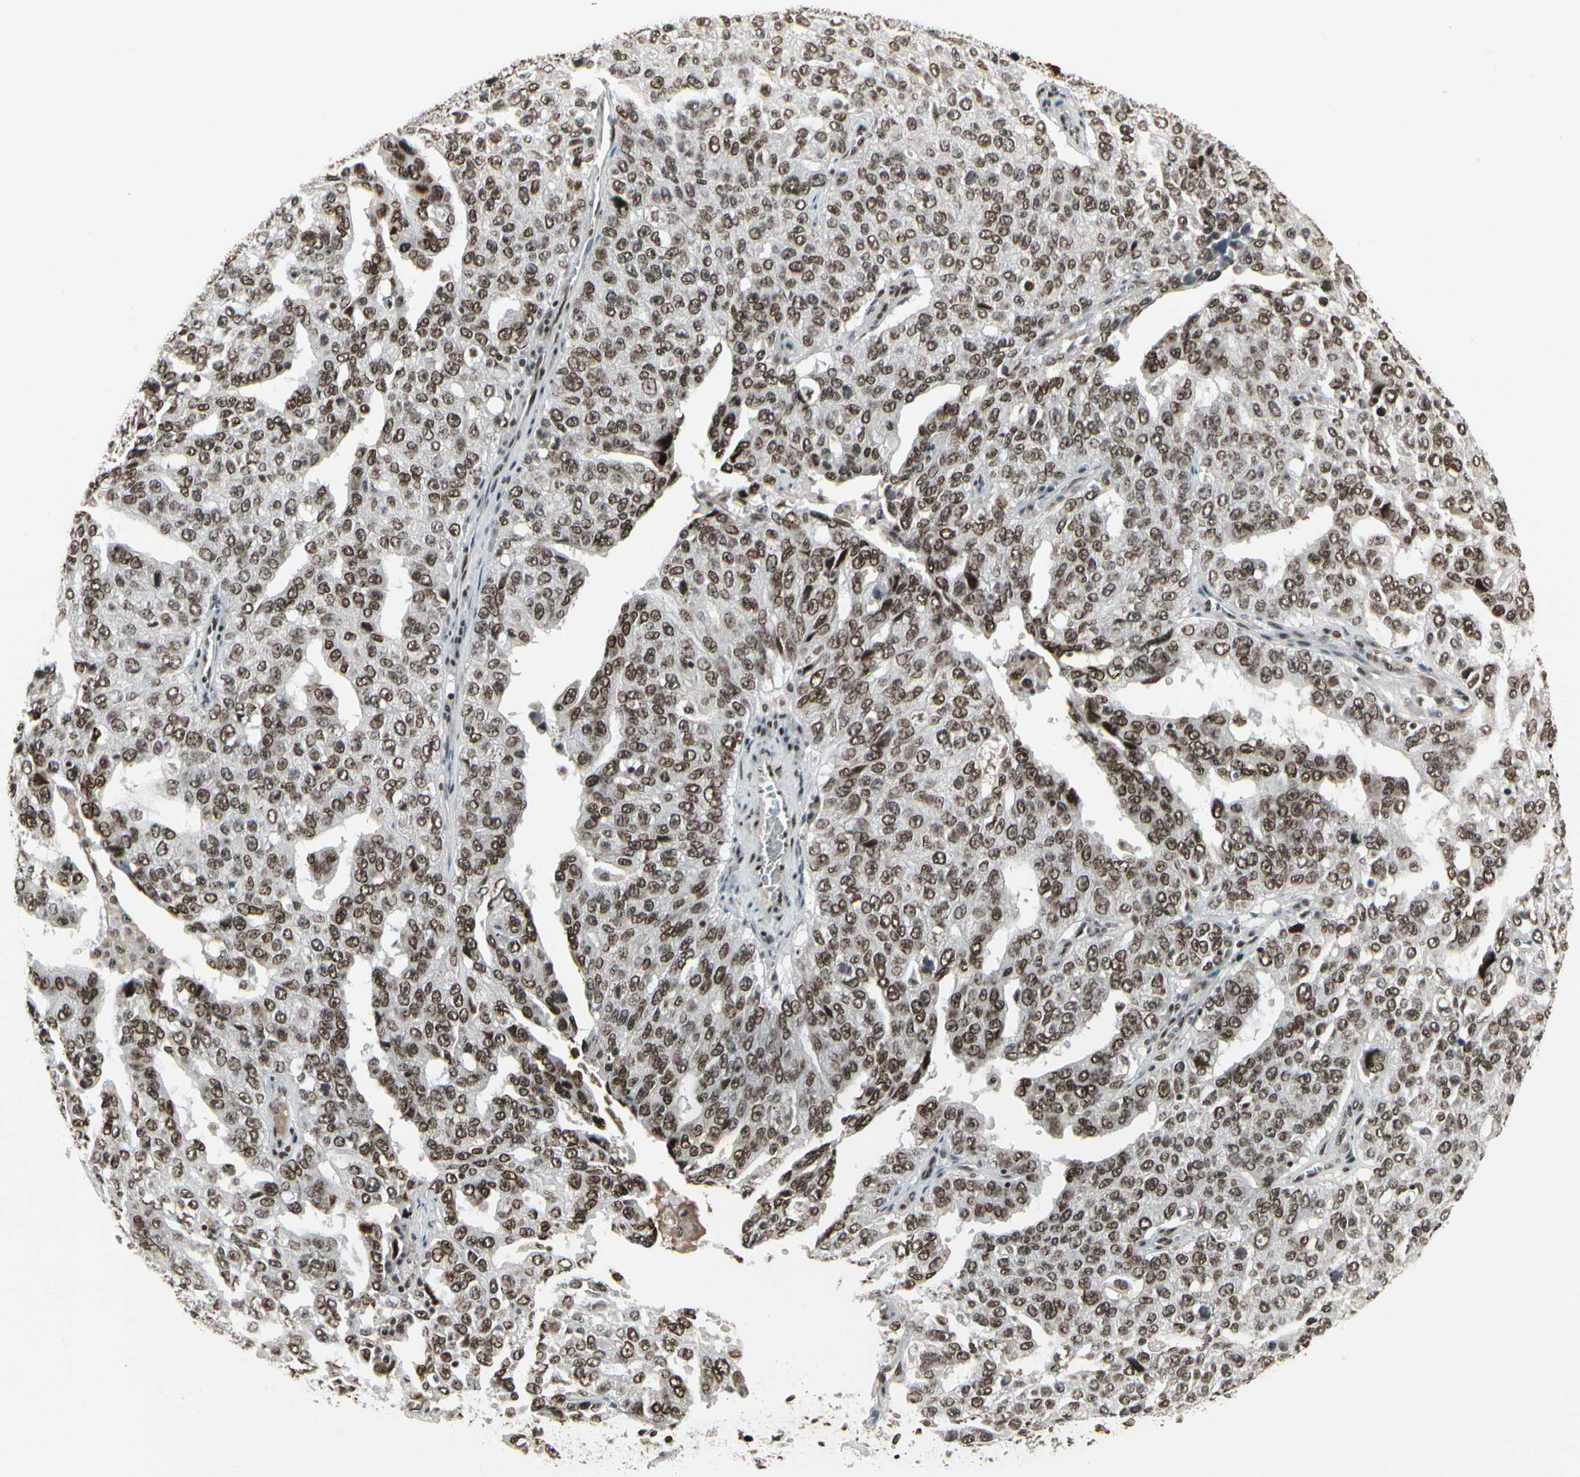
{"staining": {"intensity": "strong", "quantity": ">75%", "location": "nuclear"}, "tissue": "ovarian cancer", "cell_type": "Tumor cells", "image_type": "cancer", "snomed": [{"axis": "morphology", "description": "Carcinoma, endometroid"}, {"axis": "topography", "description": "Ovary"}], "caption": "IHC (DAB (3,3'-diaminobenzidine)) staining of human ovarian cancer (endometroid carcinoma) shows strong nuclear protein staining in about >75% of tumor cells. The staining is performed using DAB (3,3'-diaminobenzidine) brown chromogen to label protein expression. The nuclei are counter-stained blue using hematoxylin.", "gene": "HMG20A", "patient": {"sex": "female", "age": 62}}